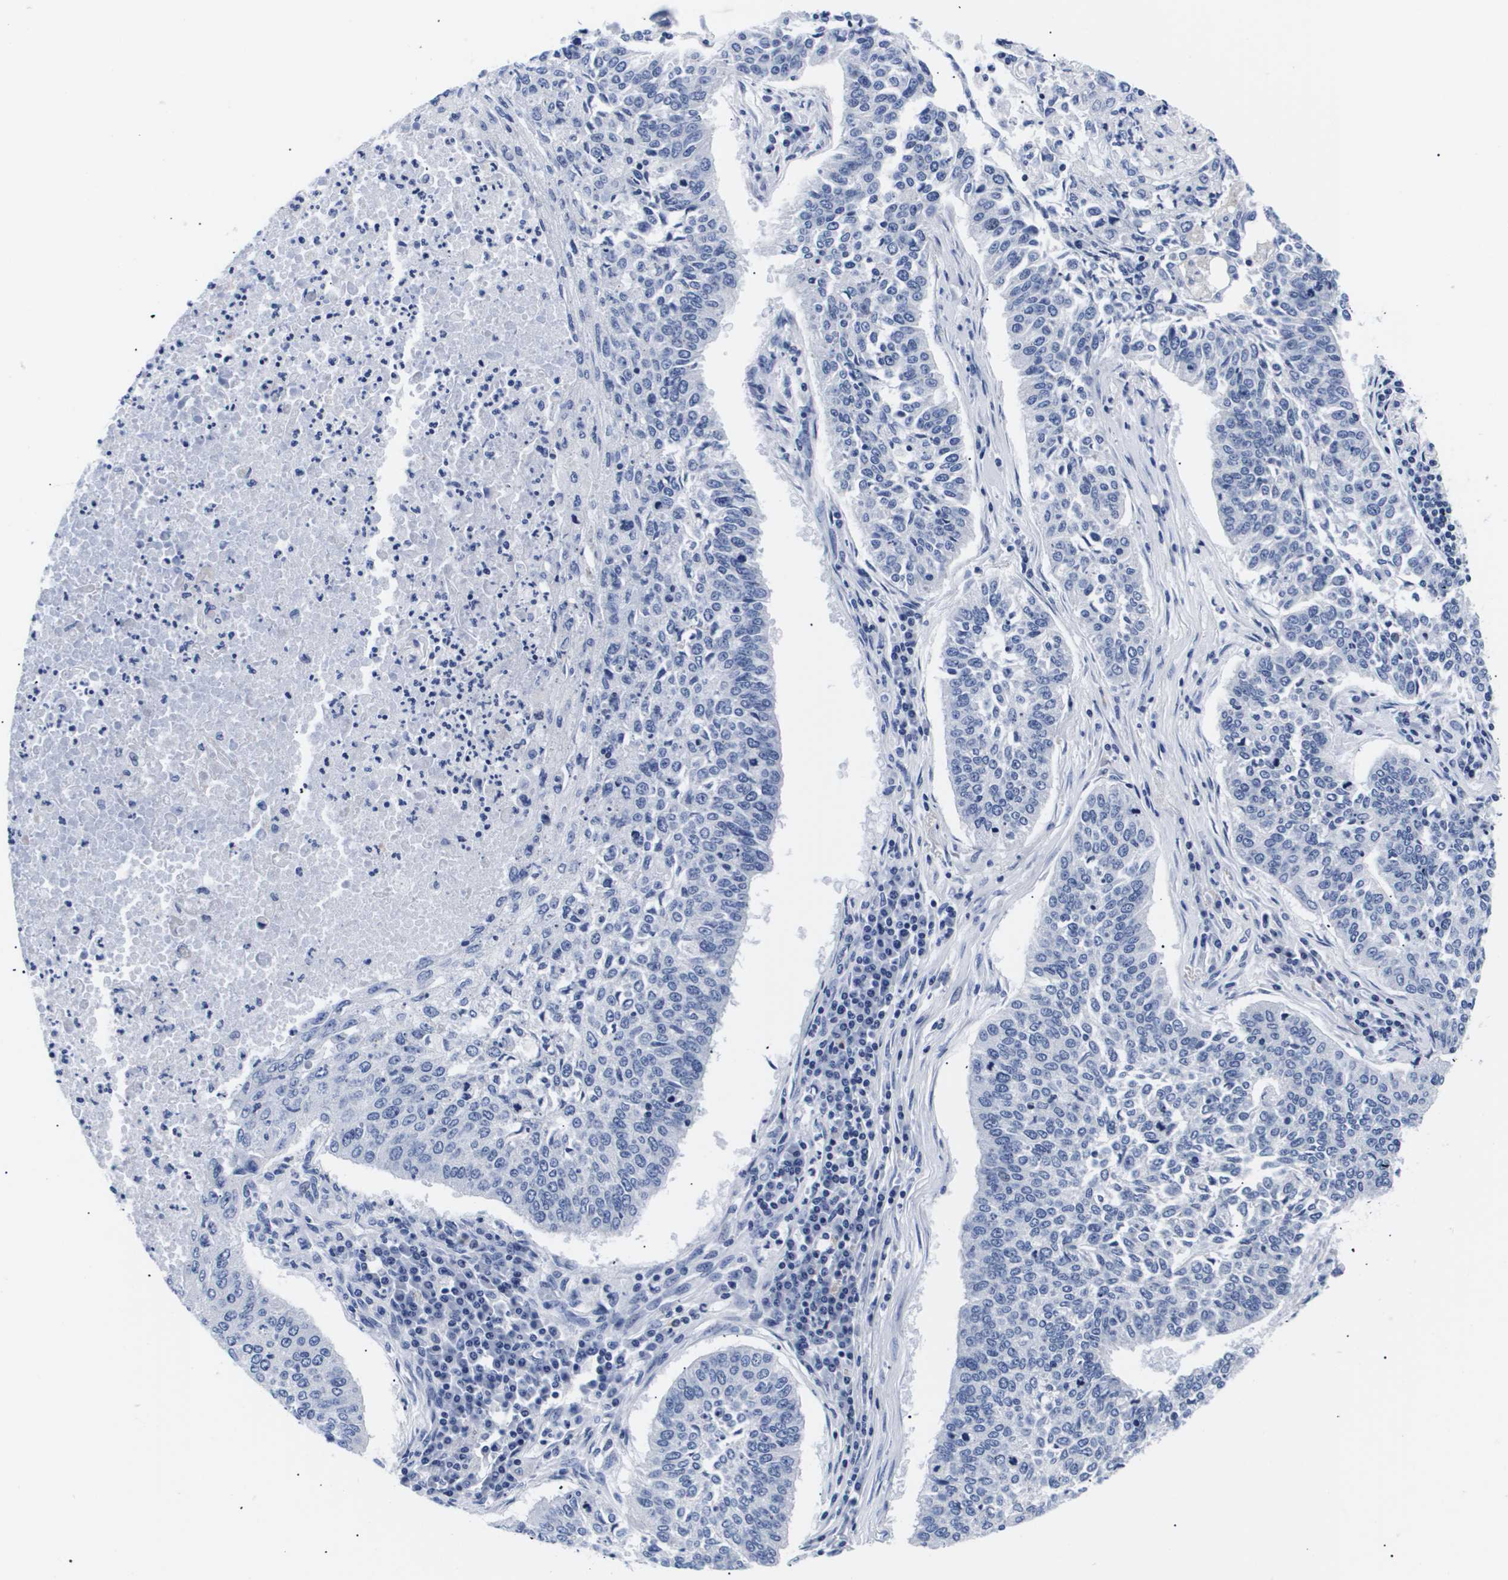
{"staining": {"intensity": "negative", "quantity": "none", "location": "none"}, "tissue": "lung cancer", "cell_type": "Tumor cells", "image_type": "cancer", "snomed": [{"axis": "morphology", "description": "Normal tissue, NOS"}, {"axis": "morphology", "description": "Squamous cell carcinoma, NOS"}, {"axis": "topography", "description": "Cartilage tissue"}, {"axis": "topography", "description": "Bronchus"}, {"axis": "topography", "description": "Lung"}], "caption": "Immunohistochemistry image of squamous cell carcinoma (lung) stained for a protein (brown), which shows no positivity in tumor cells.", "gene": "SHD", "patient": {"sex": "female", "age": 49}}